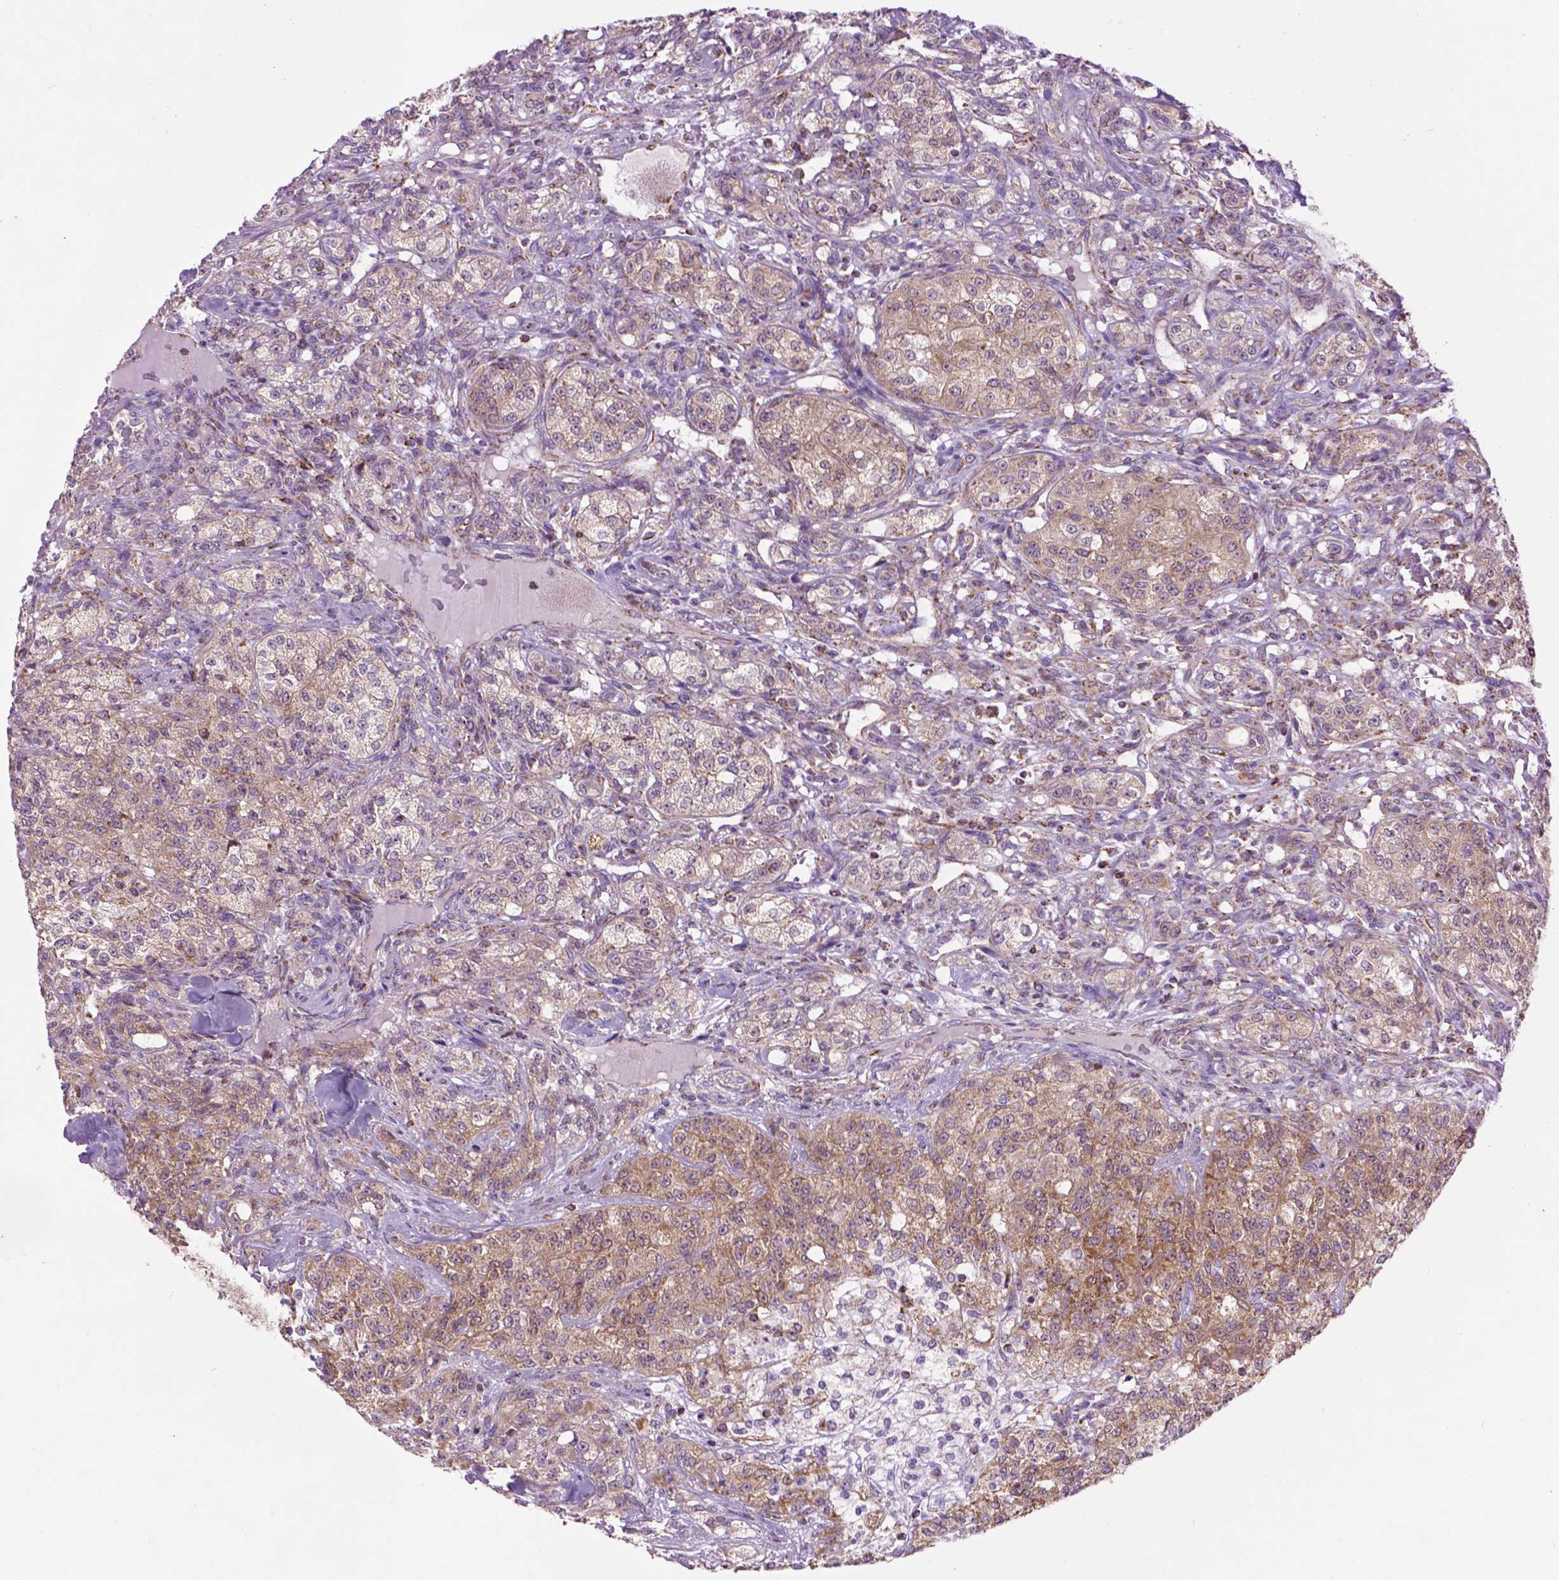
{"staining": {"intensity": "moderate", "quantity": "25%-75%", "location": "cytoplasmic/membranous"}, "tissue": "renal cancer", "cell_type": "Tumor cells", "image_type": "cancer", "snomed": [{"axis": "morphology", "description": "Adenocarcinoma, NOS"}, {"axis": "topography", "description": "Kidney"}], "caption": "Protein analysis of renal cancer (adenocarcinoma) tissue demonstrates moderate cytoplasmic/membranous expression in about 25%-75% of tumor cells. The staining was performed using DAB (3,3'-diaminobenzidine) to visualize the protein expression in brown, while the nuclei were stained in blue with hematoxylin (Magnification: 20x).", "gene": "PYCR3", "patient": {"sex": "female", "age": 63}}